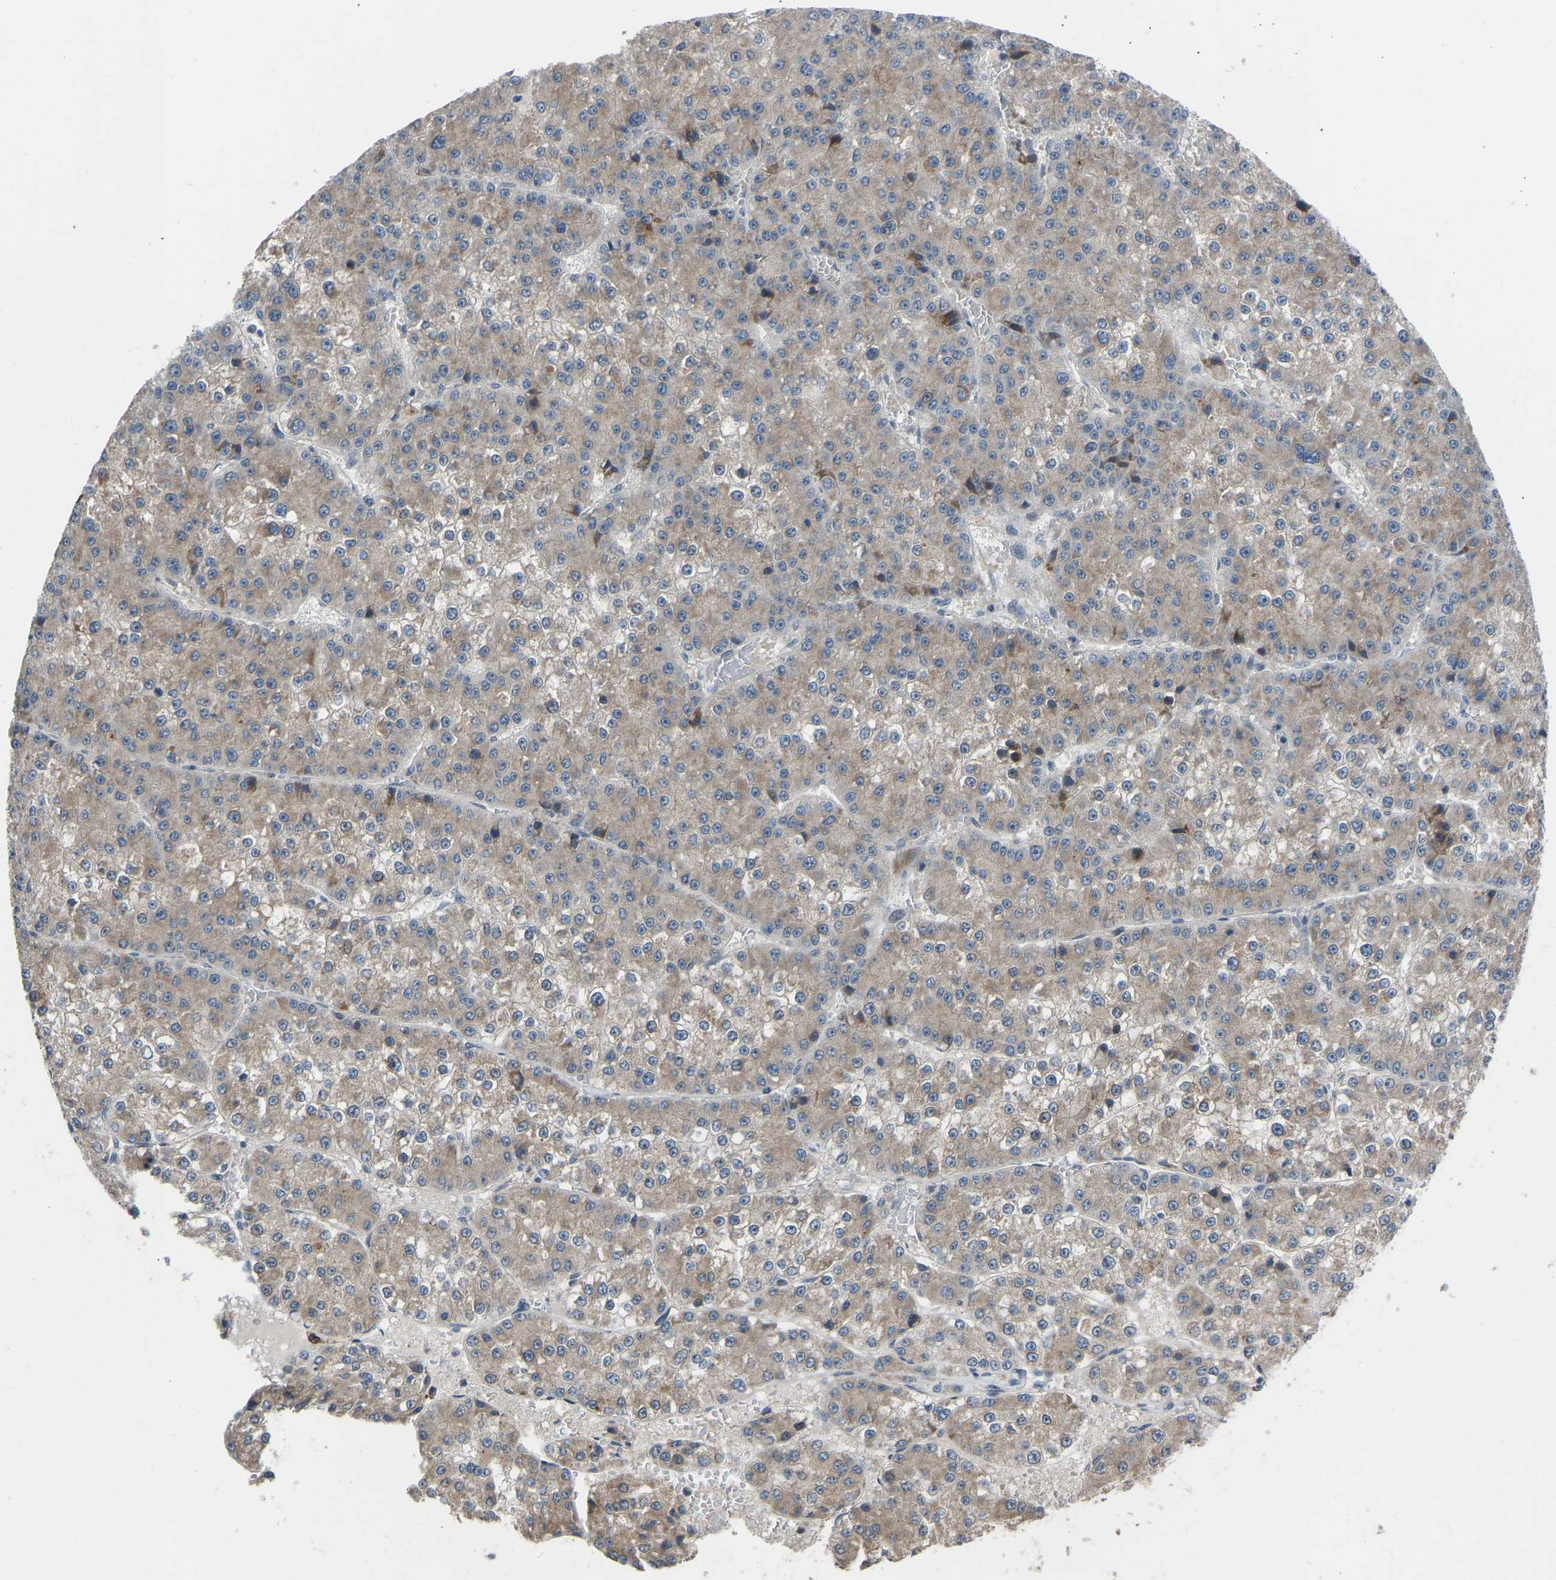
{"staining": {"intensity": "weak", "quantity": ">75%", "location": "cytoplasmic/membranous"}, "tissue": "liver cancer", "cell_type": "Tumor cells", "image_type": "cancer", "snomed": [{"axis": "morphology", "description": "Carcinoma, Hepatocellular, NOS"}, {"axis": "topography", "description": "Liver"}], "caption": "Protein expression by immunohistochemistry exhibits weak cytoplasmic/membranous staining in about >75% of tumor cells in hepatocellular carcinoma (liver).", "gene": "CDK2AP1", "patient": {"sex": "female", "age": 73}}